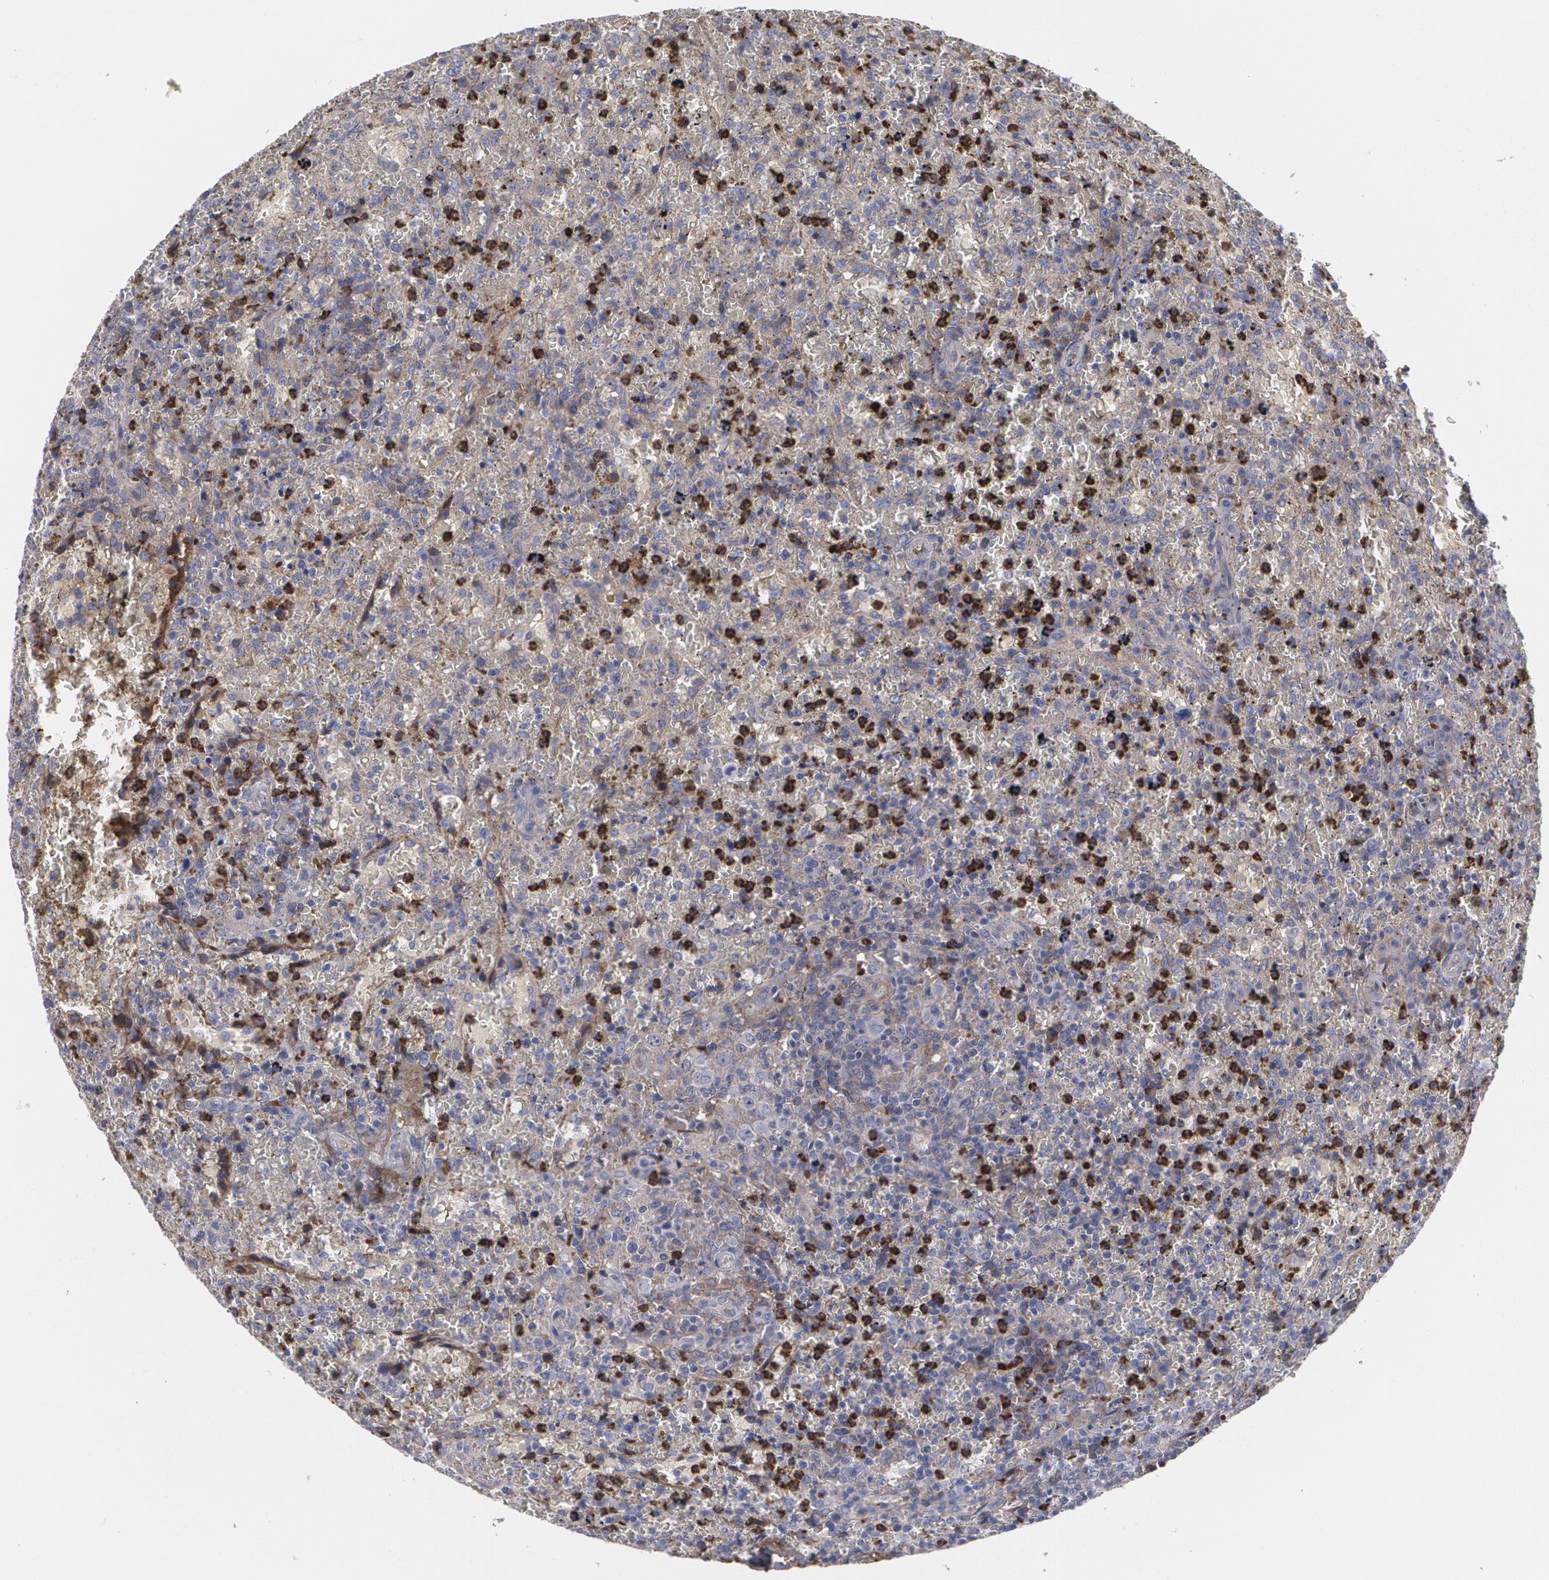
{"staining": {"intensity": "negative", "quantity": "none", "location": "none"}, "tissue": "lymphoma", "cell_type": "Tumor cells", "image_type": "cancer", "snomed": [{"axis": "morphology", "description": "Malignant lymphoma, non-Hodgkin's type, High grade"}, {"axis": "topography", "description": "Spleen"}, {"axis": "topography", "description": "Lymph node"}], "caption": "Tumor cells show no significant staining in lymphoma.", "gene": "LRG1", "patient": {"sex": "female", "age": 70}}